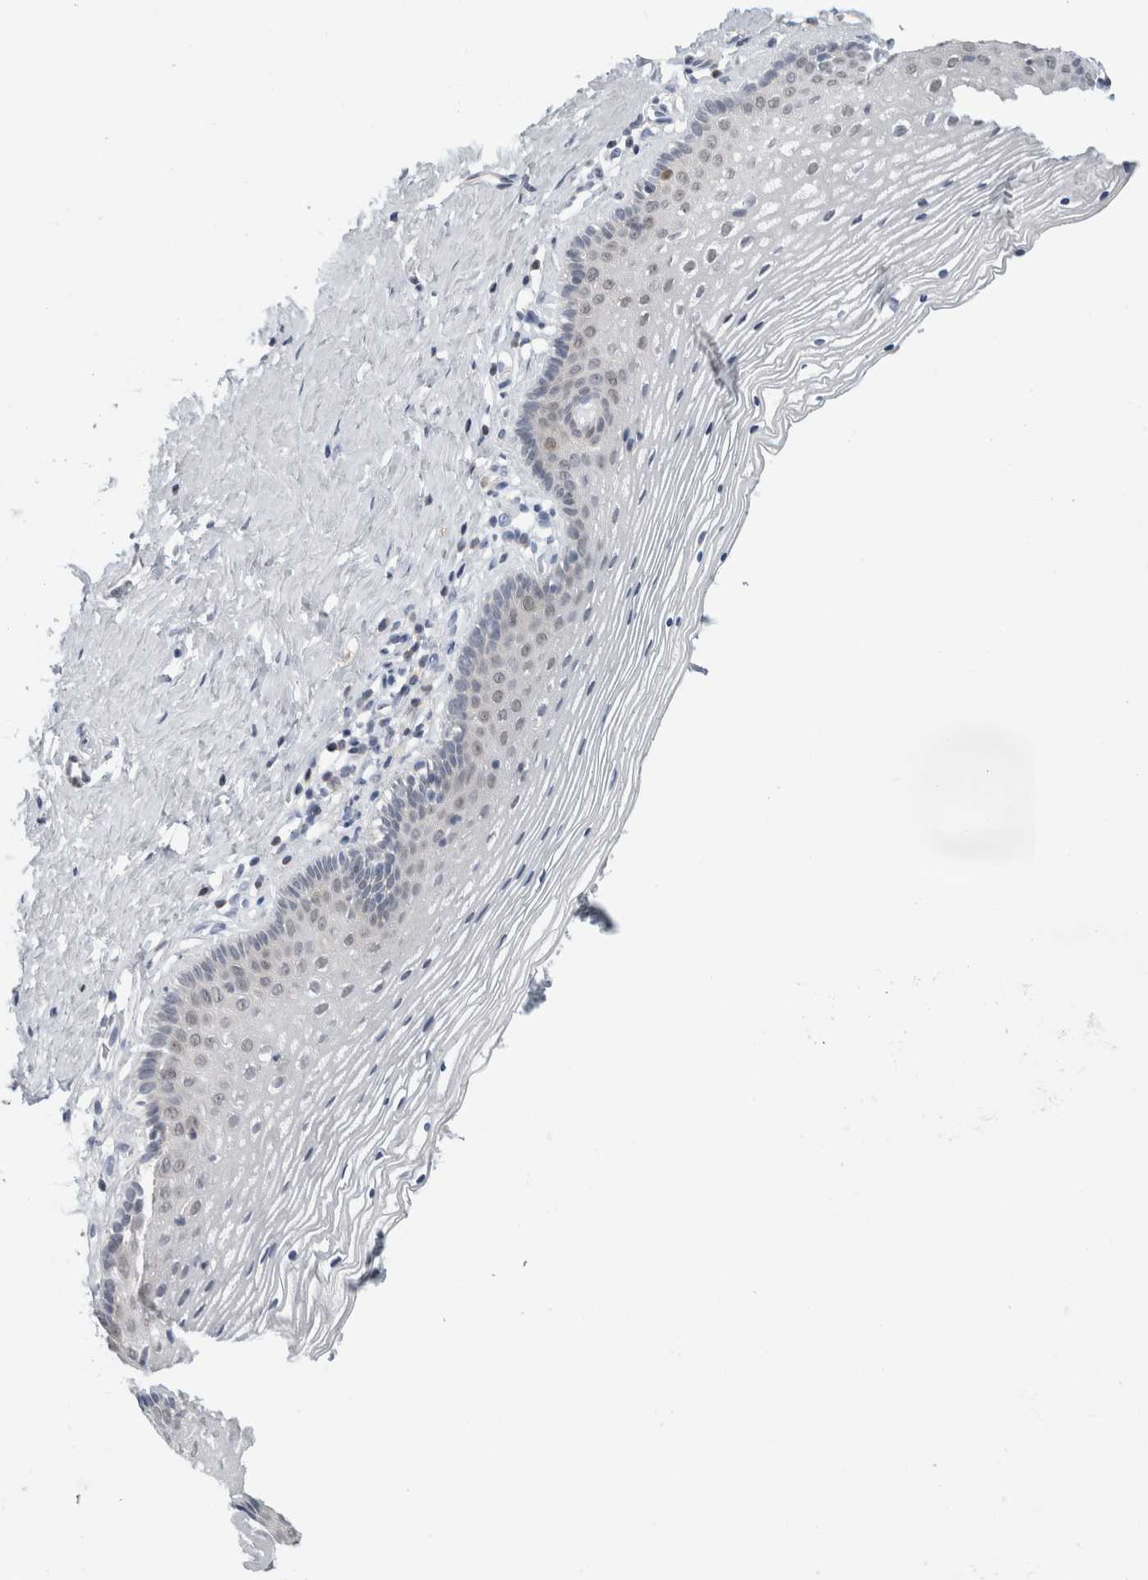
{"staining": {"intensity": "negative", "quantity": "none", "location": "none"}, "tissue": "vagina", "cell_type": "Squamous epithelial cells", "image_type": "normal", "snomed": [{"axis": "morphology", "description": "Normal tissue, NOS"}, {"axis": "topography", "description": "Vagina"}], "caption": "Immunohistochemistry of normal human vagina displays no positivity in squamous epithelial cells.", "gene": "CASP6", "patient": {"sex": "female", "age": 32}}